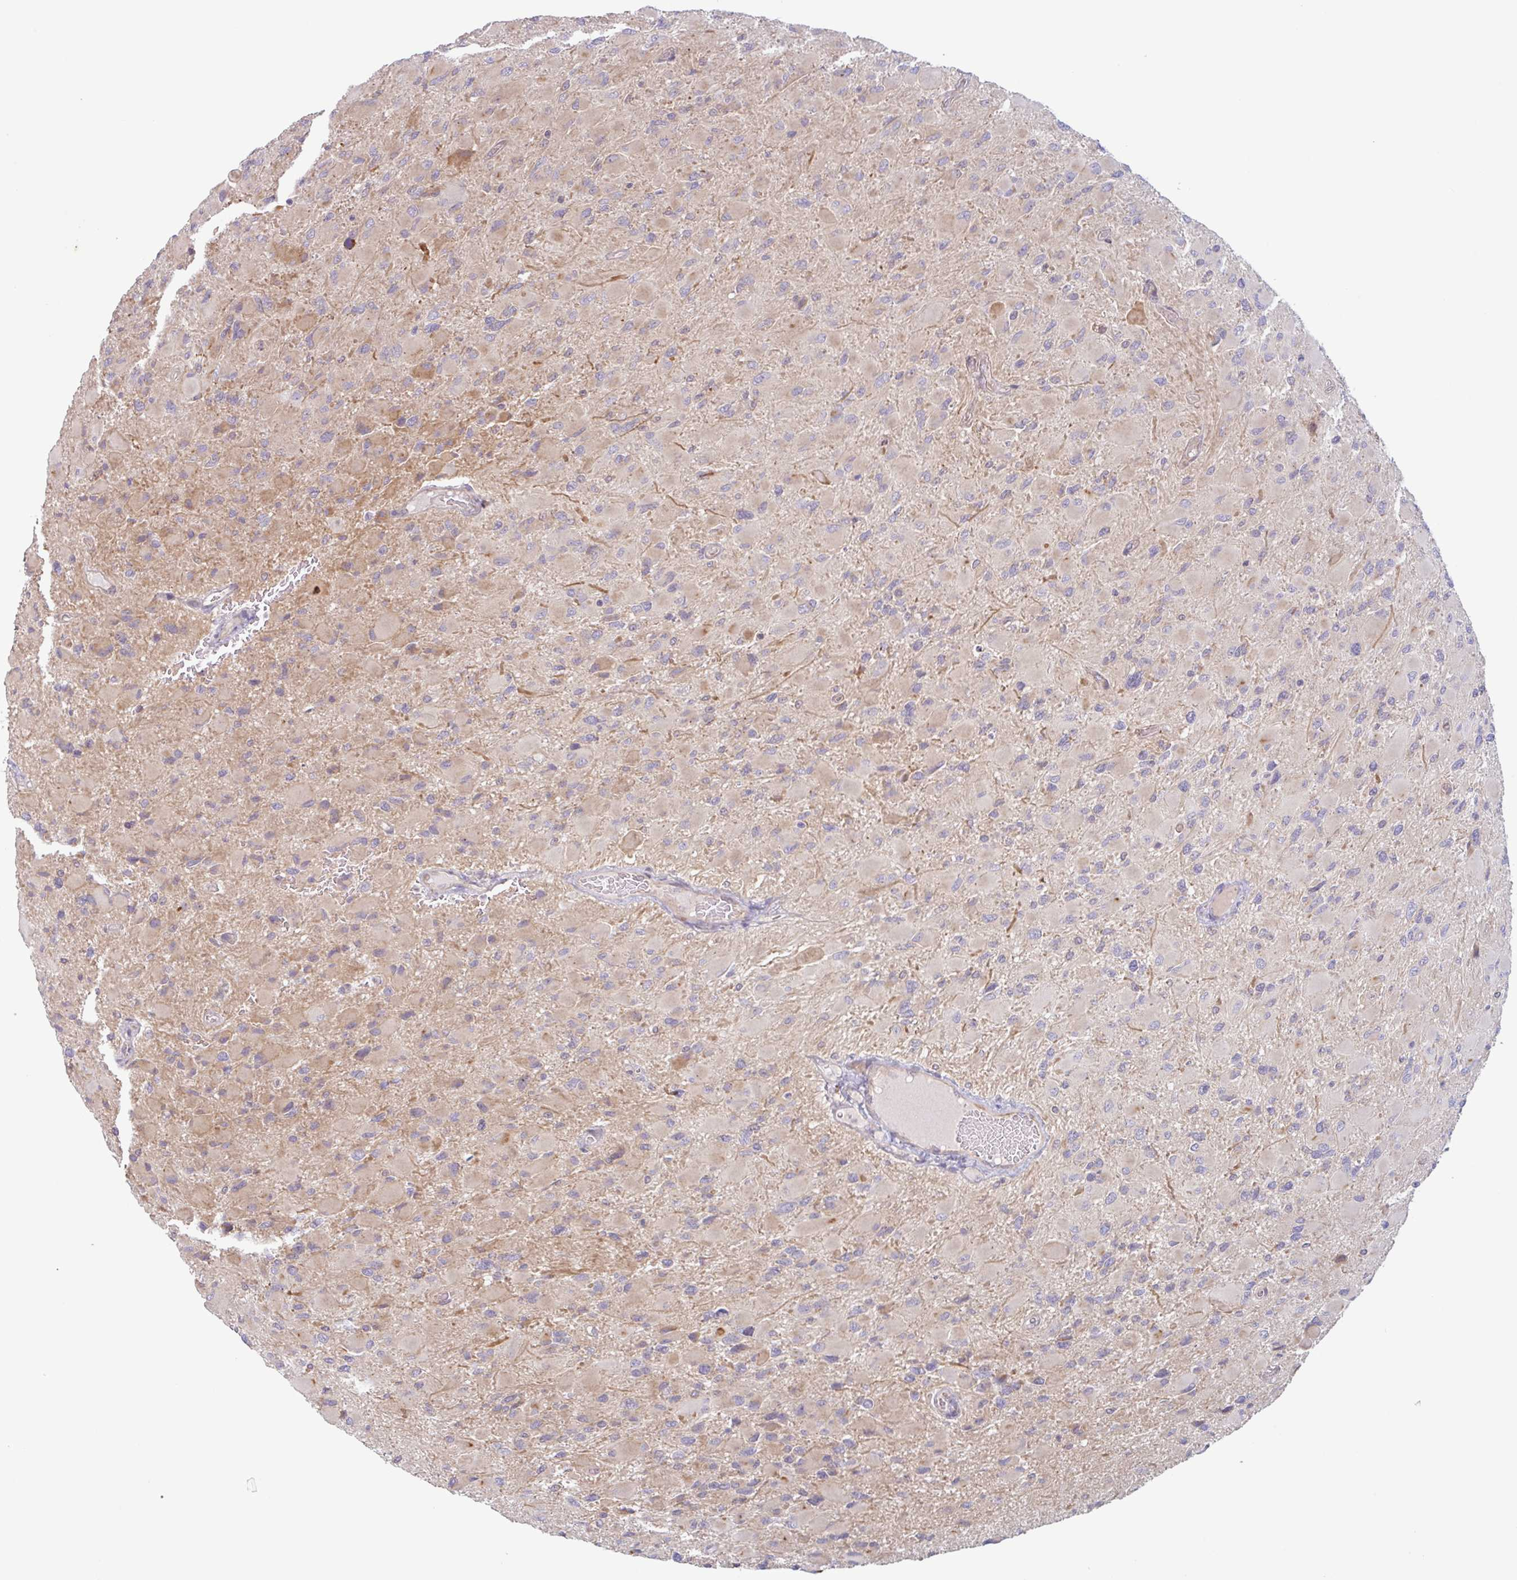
{"staining": {"intensity": "negative", "quantity": "none", "location": "none"}, "tissue": "glioma", "cell_type": "Tumor cells", "image_type": "cancer", "snomed": [{"axis": "morphology", "description": "Glioma, malignant, High grade"}, {"axis": "topography", "description": "Cerebral cortex"}], "caption": "The IHC photomicrograph has no significant staining in tumor cells of glioma tissue. (DAB immunohistochemistry (IHC) with hematoxylin counter stain).", "gene": "RIT1", "patient": {"sex": "female", "age": 36}}